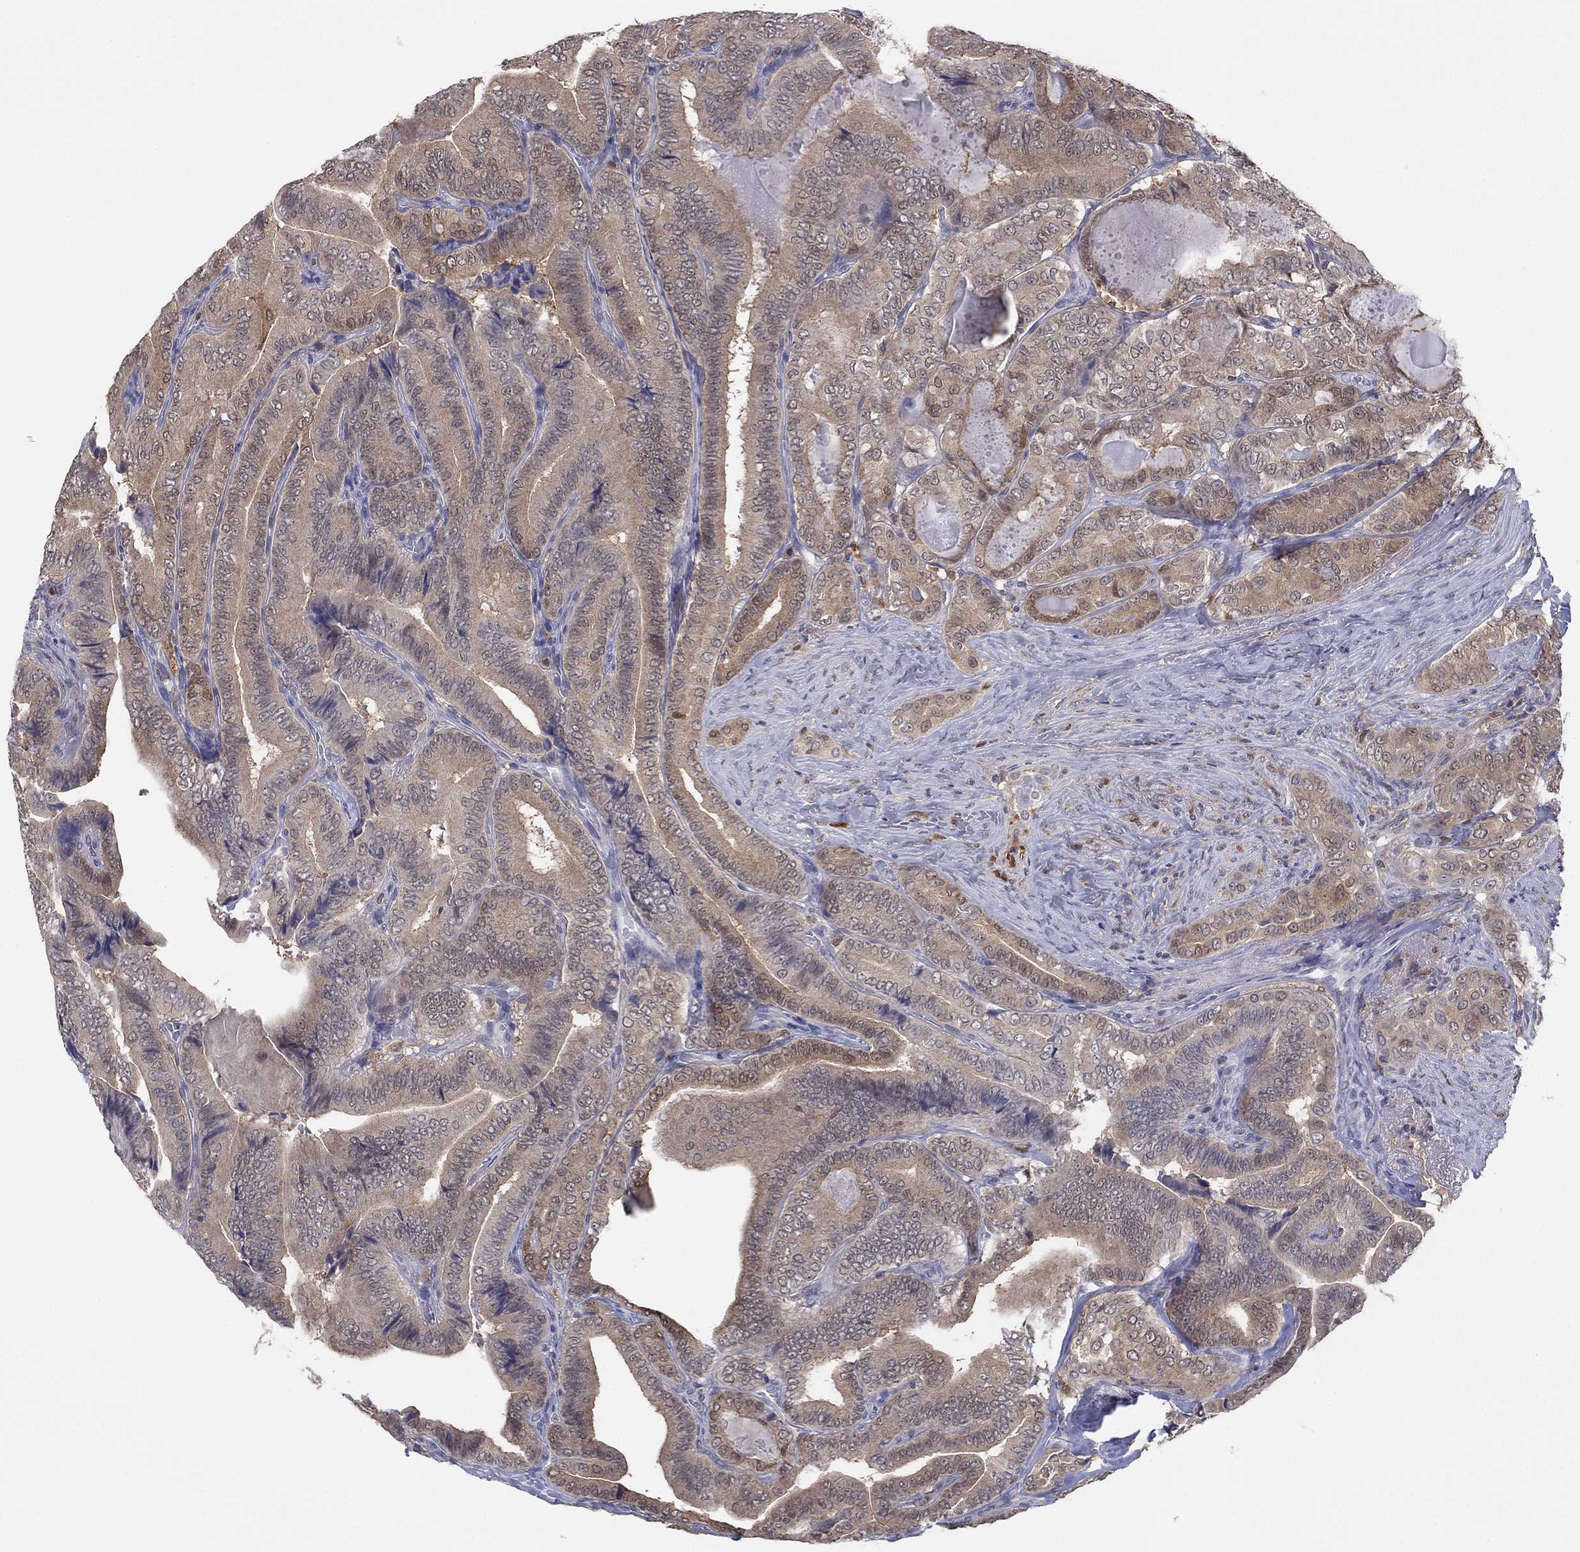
{"staining": {"intensity": "weak", "quantity": "25%-75%", "location": "cytoplasmic/membranous"}, "tissue": "thyroid cancer", "cell_type": "Tumor cells", "image_type": "cancer", "snomed": [{"axis": "morphology", "description": "Papillary adenocarcinoma, NOS"}, {"axis": "topography", "description": "Thyroid gland"}], "caption": "This image reveals immunohistochemistry staining of human papillary adenocarcinoma (thyroid), with low weak cytoplasmic/membranous expression in approximately 25%-75% of tumor cells.", "gene": "PDXK", "patient": {"sex": "male", "age": 61}}